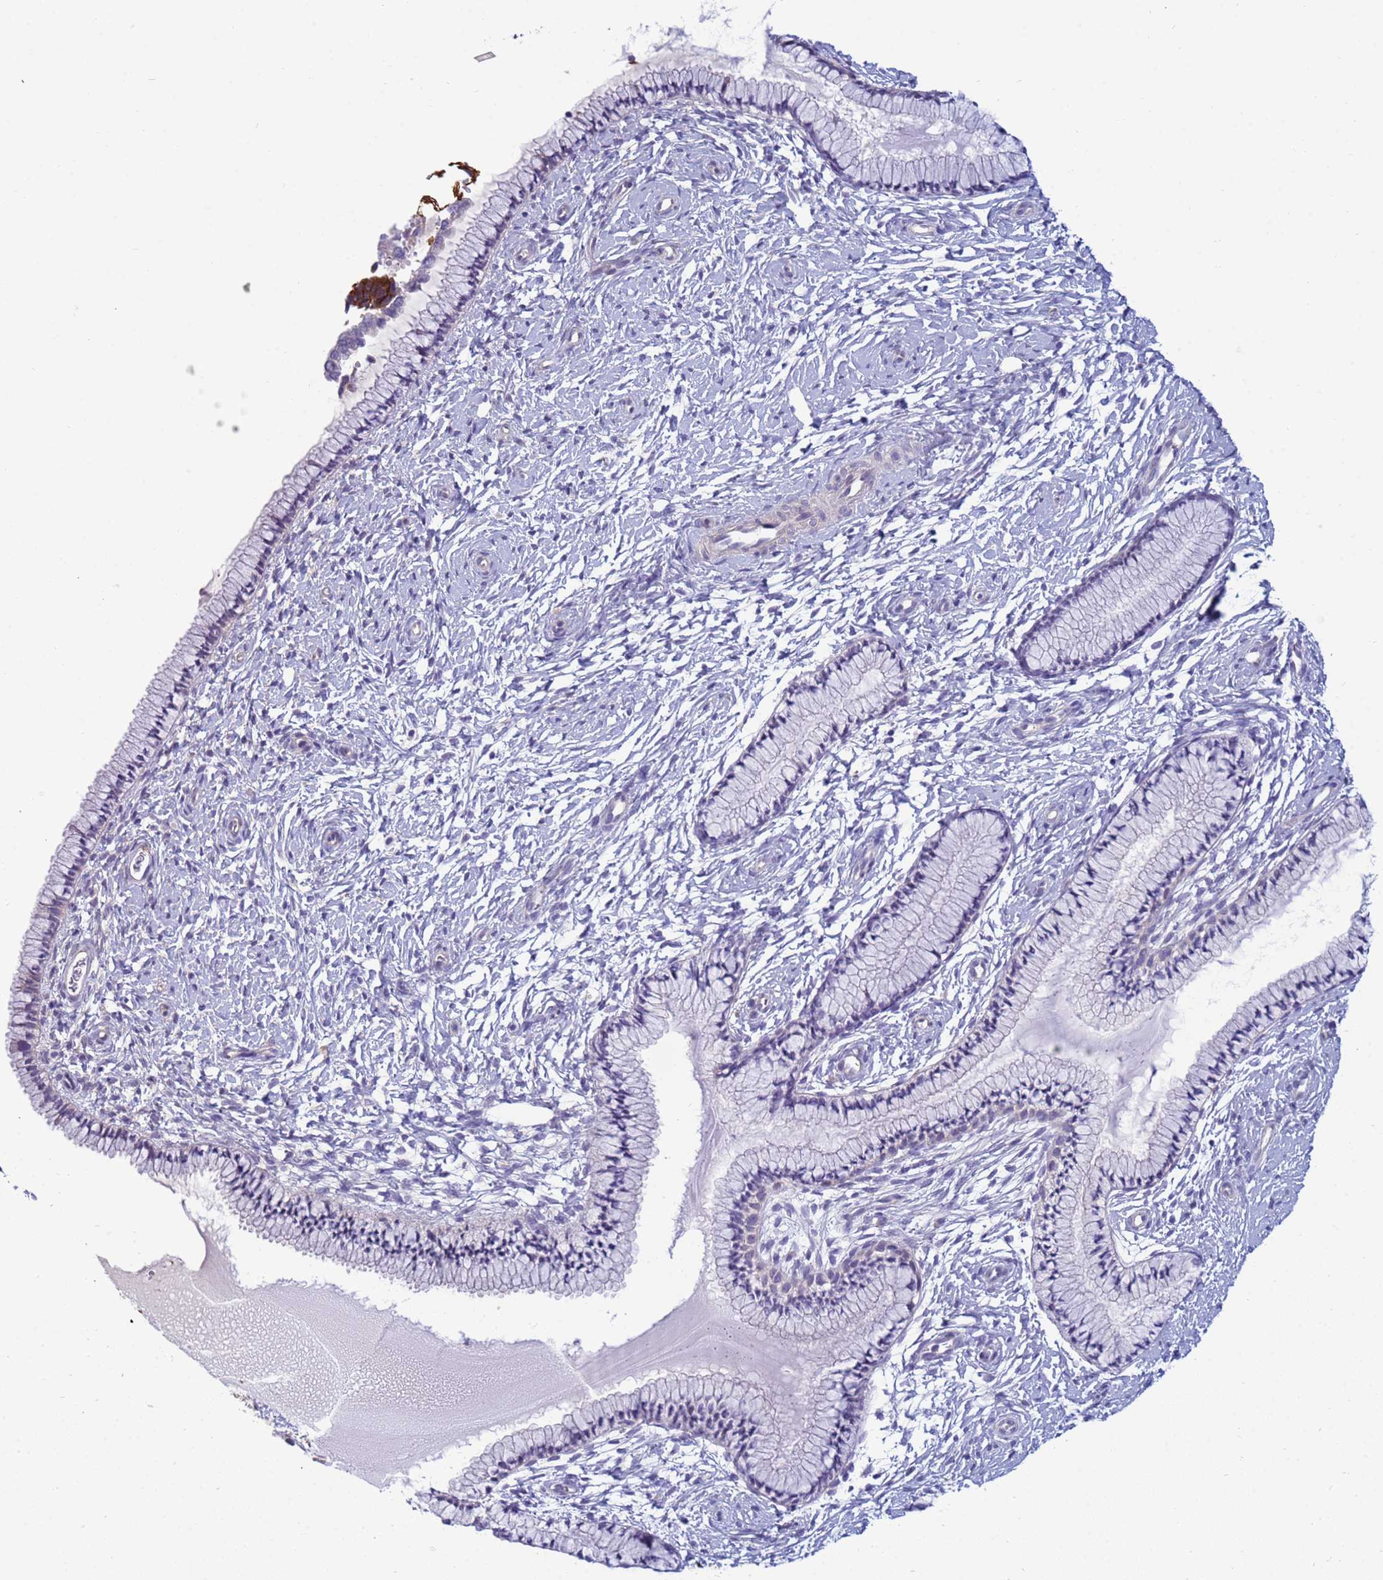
{"staining": {"intensity": "negative", "quantity": "none", "location": "none"}, "tissue": "cervix", "cell_type": "Glandular cells", "image_type": "normal", "snomed": [{"axis": "morphology", "description": "Normal tissue, NOS"}, {"axis": "topography", "description": "Cervix"}], "caption": "Glandular cells are negative for protein expression in benign human cervix. Nuclei are stained in blue.", "gene": "TRPC6", "patient": {"sex": "female", "age": 33}}